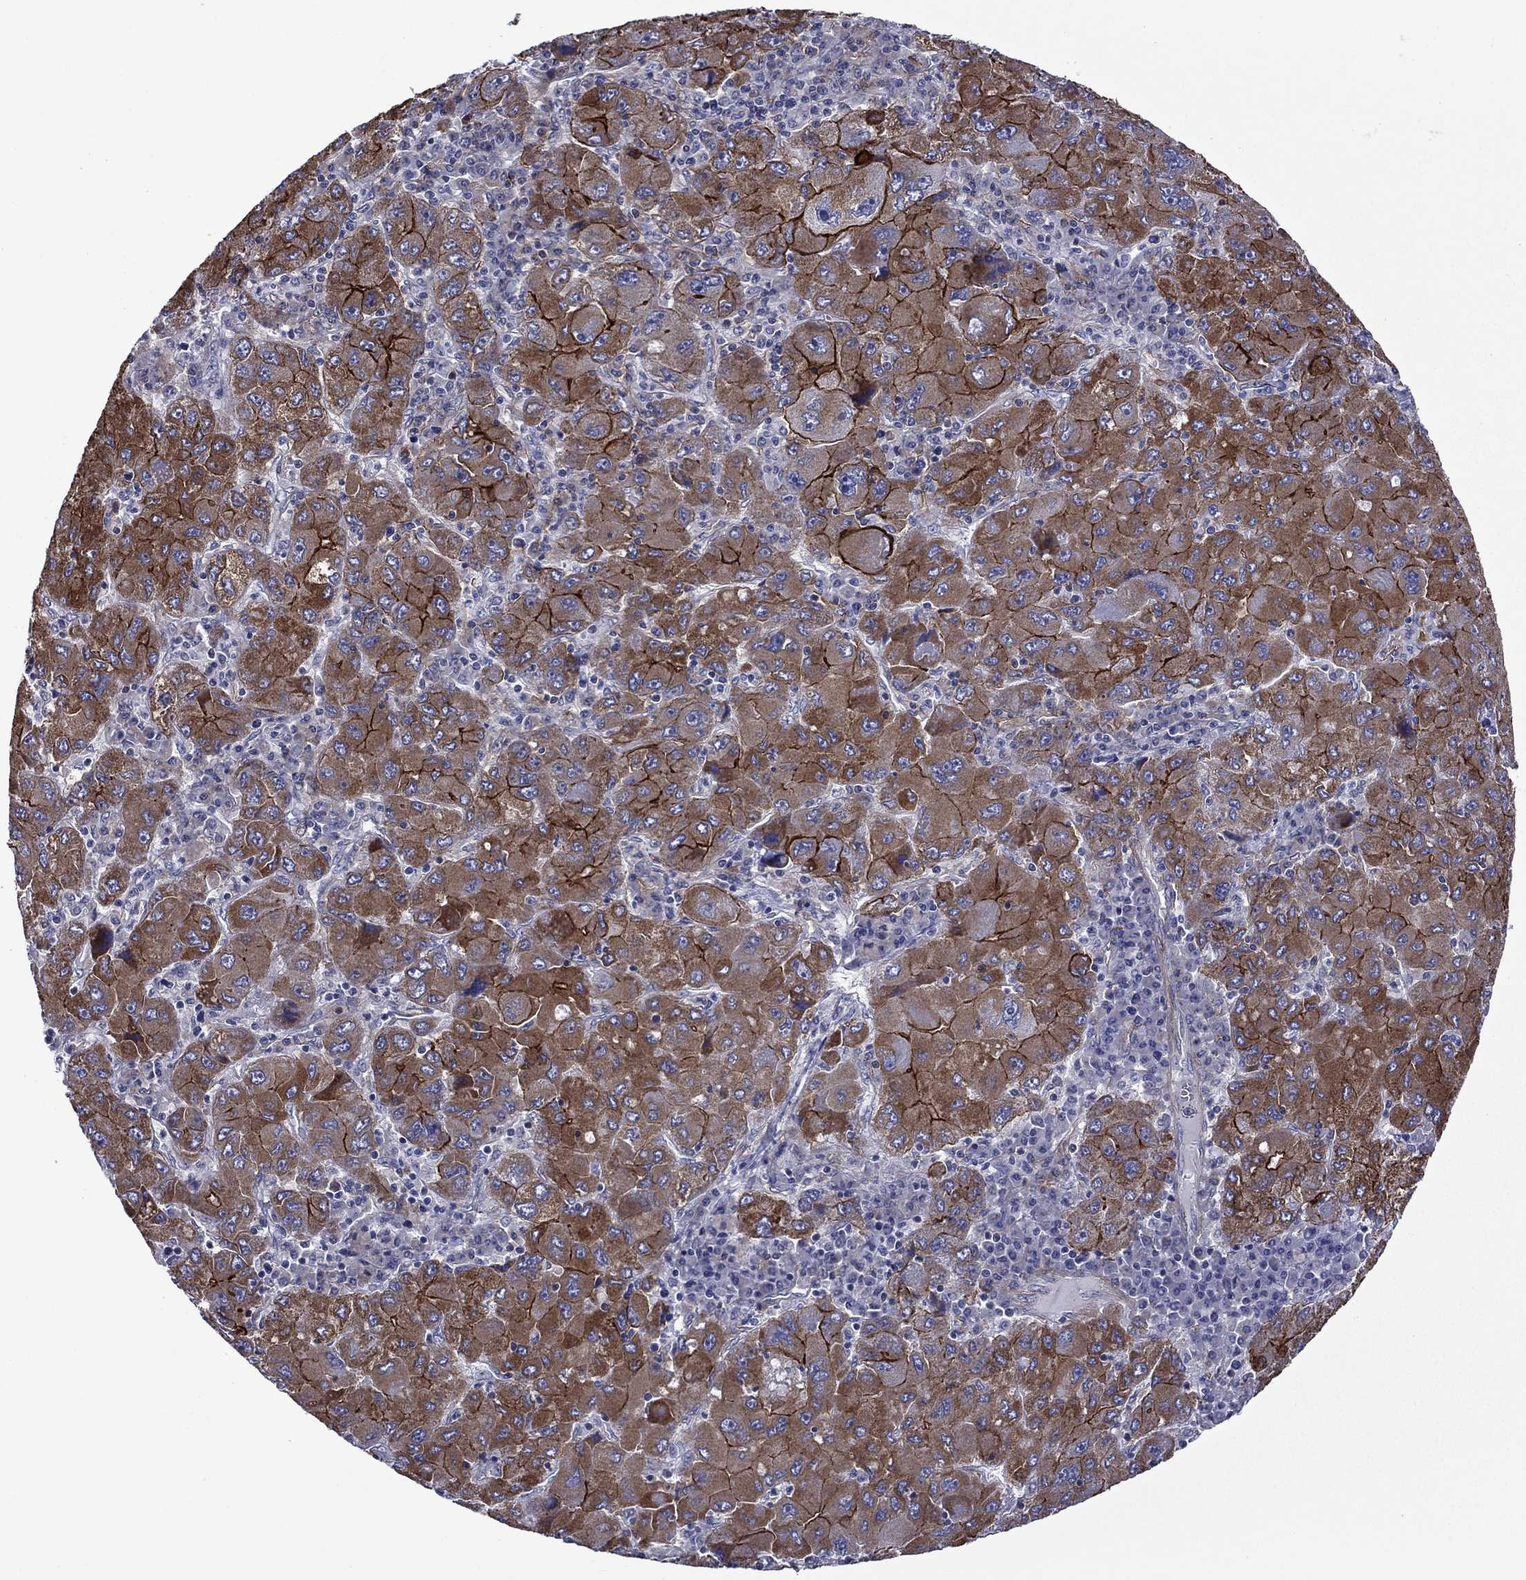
{"staining": {"intensity": "strong", "quantity": "25%-75%", "location": "cytoplasmic/membranous"}, "tissue": "liver cancer", "cell_type": "Tumor cells", "image_type": "cancer", "snomed": [{"axis": "morphology", "description": "Carcinoma, Hepatocellular, NOS"}, {"axis": "topography", "description": "Liver"}], "caption": "Immunohistochemistry (IHC) histopathology image of human liver cancer stained for a protein (brown), which reveals high levels of strong cytoplasmic/membranous positivity in about 25%-75% of tumor cells.", "gene": "LMO7", "patient": {"sex": "male", "age": 75}}